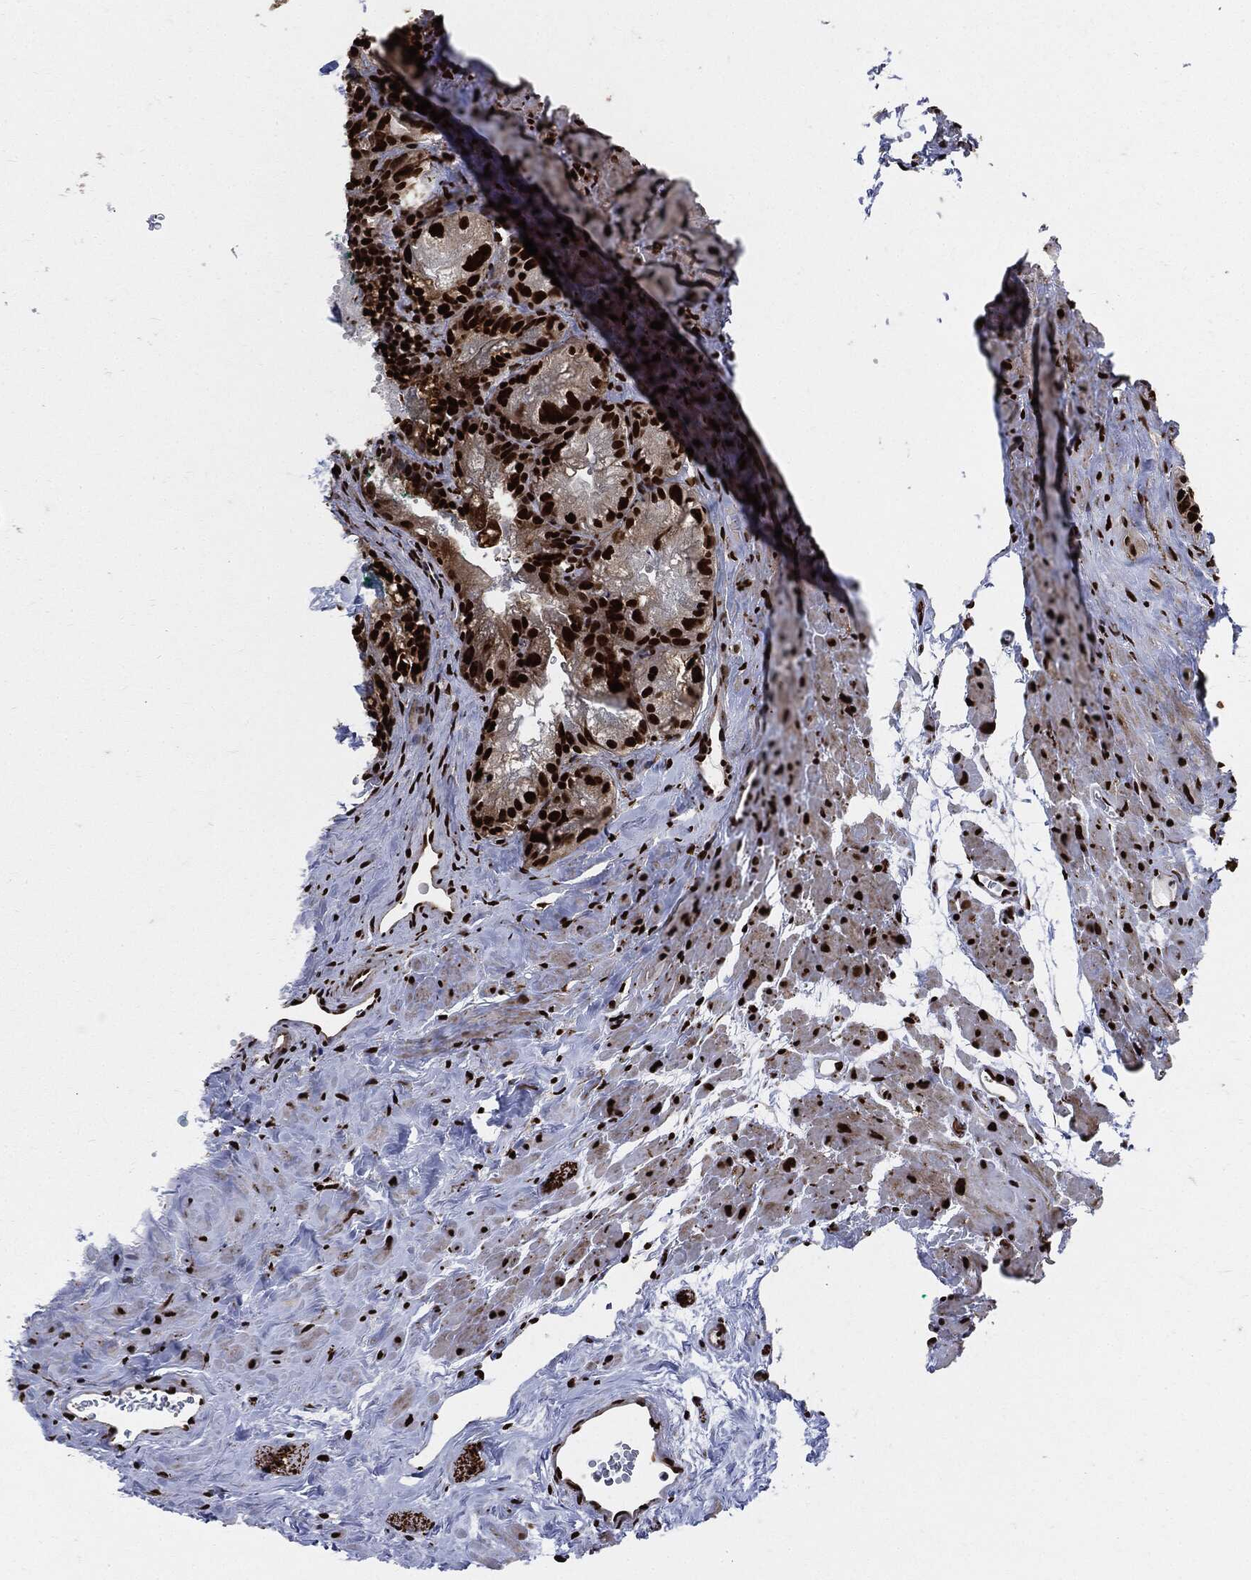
{"staining": {"intensity": "strong", "quantity": ">75%", "location": "nuclear"}, "tissue": "seminal vesicle", "cell_type": "Glandular cells", "image_type": "normal", "snomed": [{"axis": "morphology", "description": "Normal tissue, NOS"}, {"axis": "topography", "description": "Seminal veicle"}], "caption": "High-magnification brightfield microscopy of benign seminal vesicle stained with DAB (brown) and counterstained with hematoxylin (blue). glandular cells exhibit strong nuclear expression is identified in approximately>75% of cells. The staining was performed using DAB to visualize the protein expression in brown, while the nuclei were stained in blue with hematoxylin (Magnification: 20x).", "gene": "RECQL", "patient": {"sex": "male", "age": 72}}